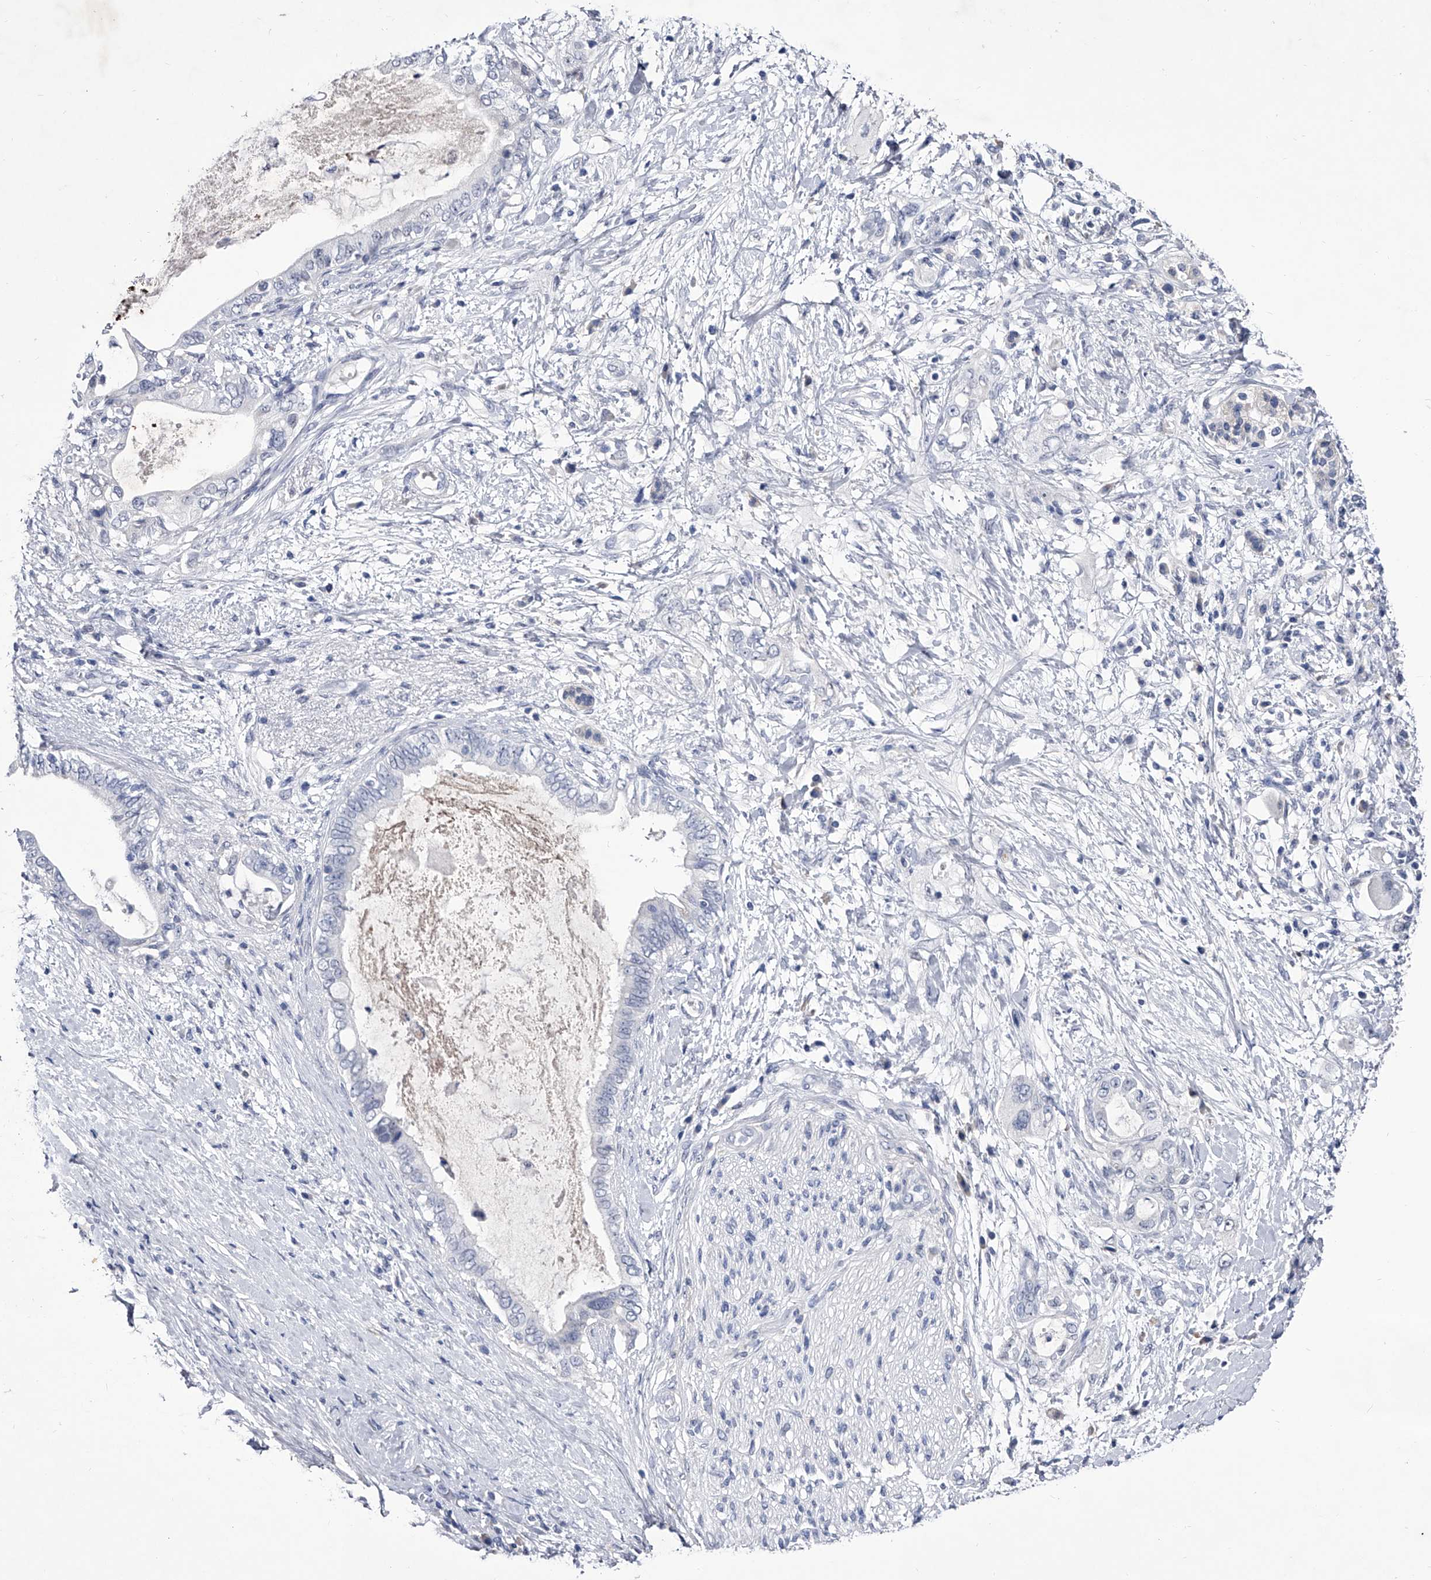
{"staining": {"intensity": "negative", "quantity": "none", "location": "none"}, "tissue": "pancreatic cancer", "cell_type": "Tumor cells", "image_type": "cancer", "snomed": [{"axis": "morphology", "description": "Adenocarcinoma, NOS"}, {"axis": "topography", "description": "Pancreas"}], "caption": "Immunohistochemistry of human pancreatic cancer (adenocarcinoma) reveals no expression in tumor cells.", "gene": "CRISP2", "patient": {"sex": "female", "age": 56}}